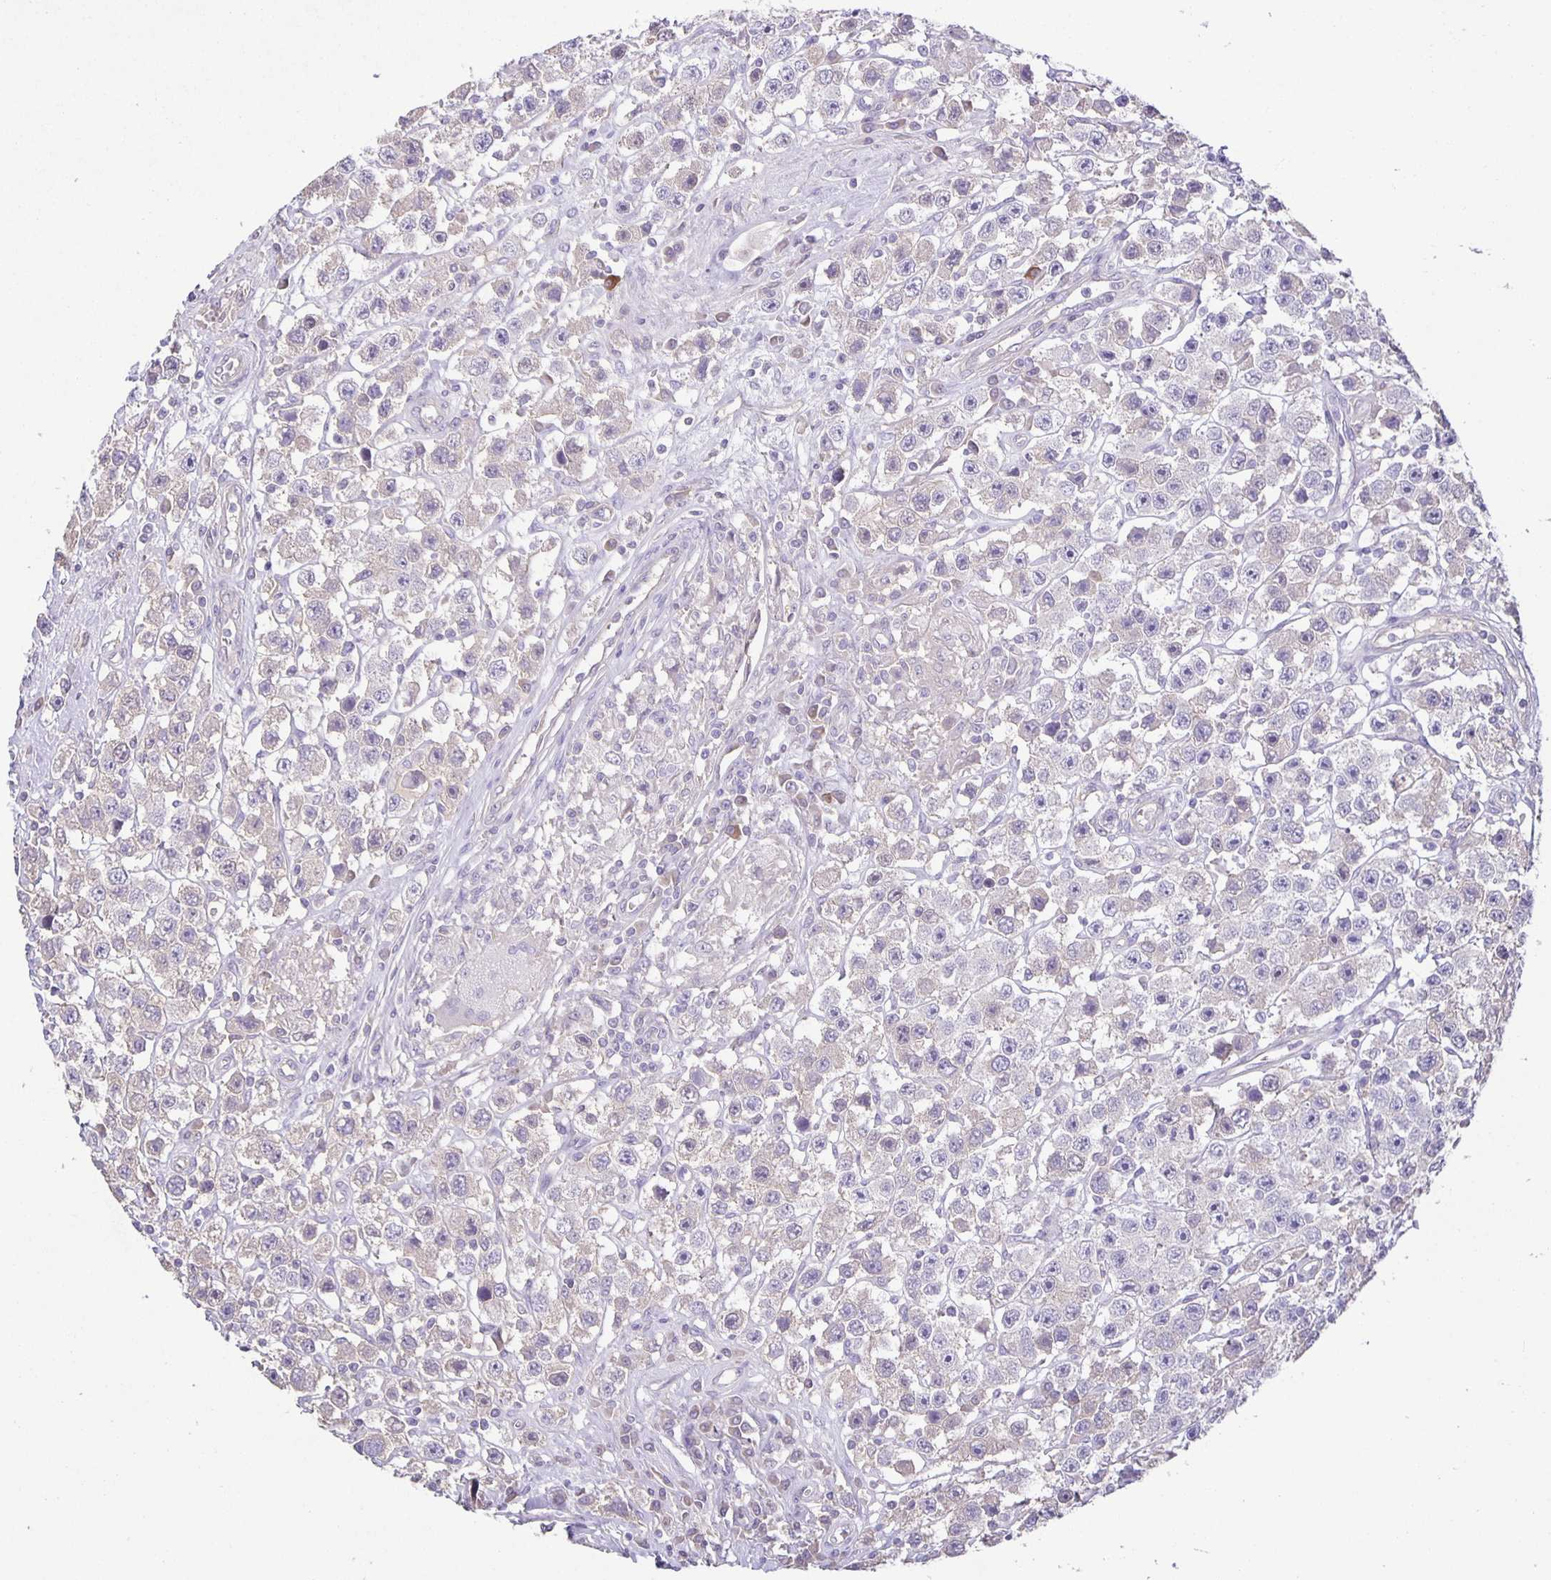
{"staining": {"intensity": "weak", "quantity": "<25%", "location": "cytoplasmic/membranous"}, "tissue": "testis cancer", "cell_type": "Tumor cells", "image_type": "cancer", "snomed": [{"axis": "morphology", "description": "Seminoma, NOS"}, {"axis": "topography", "description": "Testis"}], "caption": "This is a micrograph of immunohistochemistry (IHC) staining of seminoma (testis), which shows no staining in tumor cells.", "gene": "PTPN3", "patient": {"sex": "male", "age": 45}}